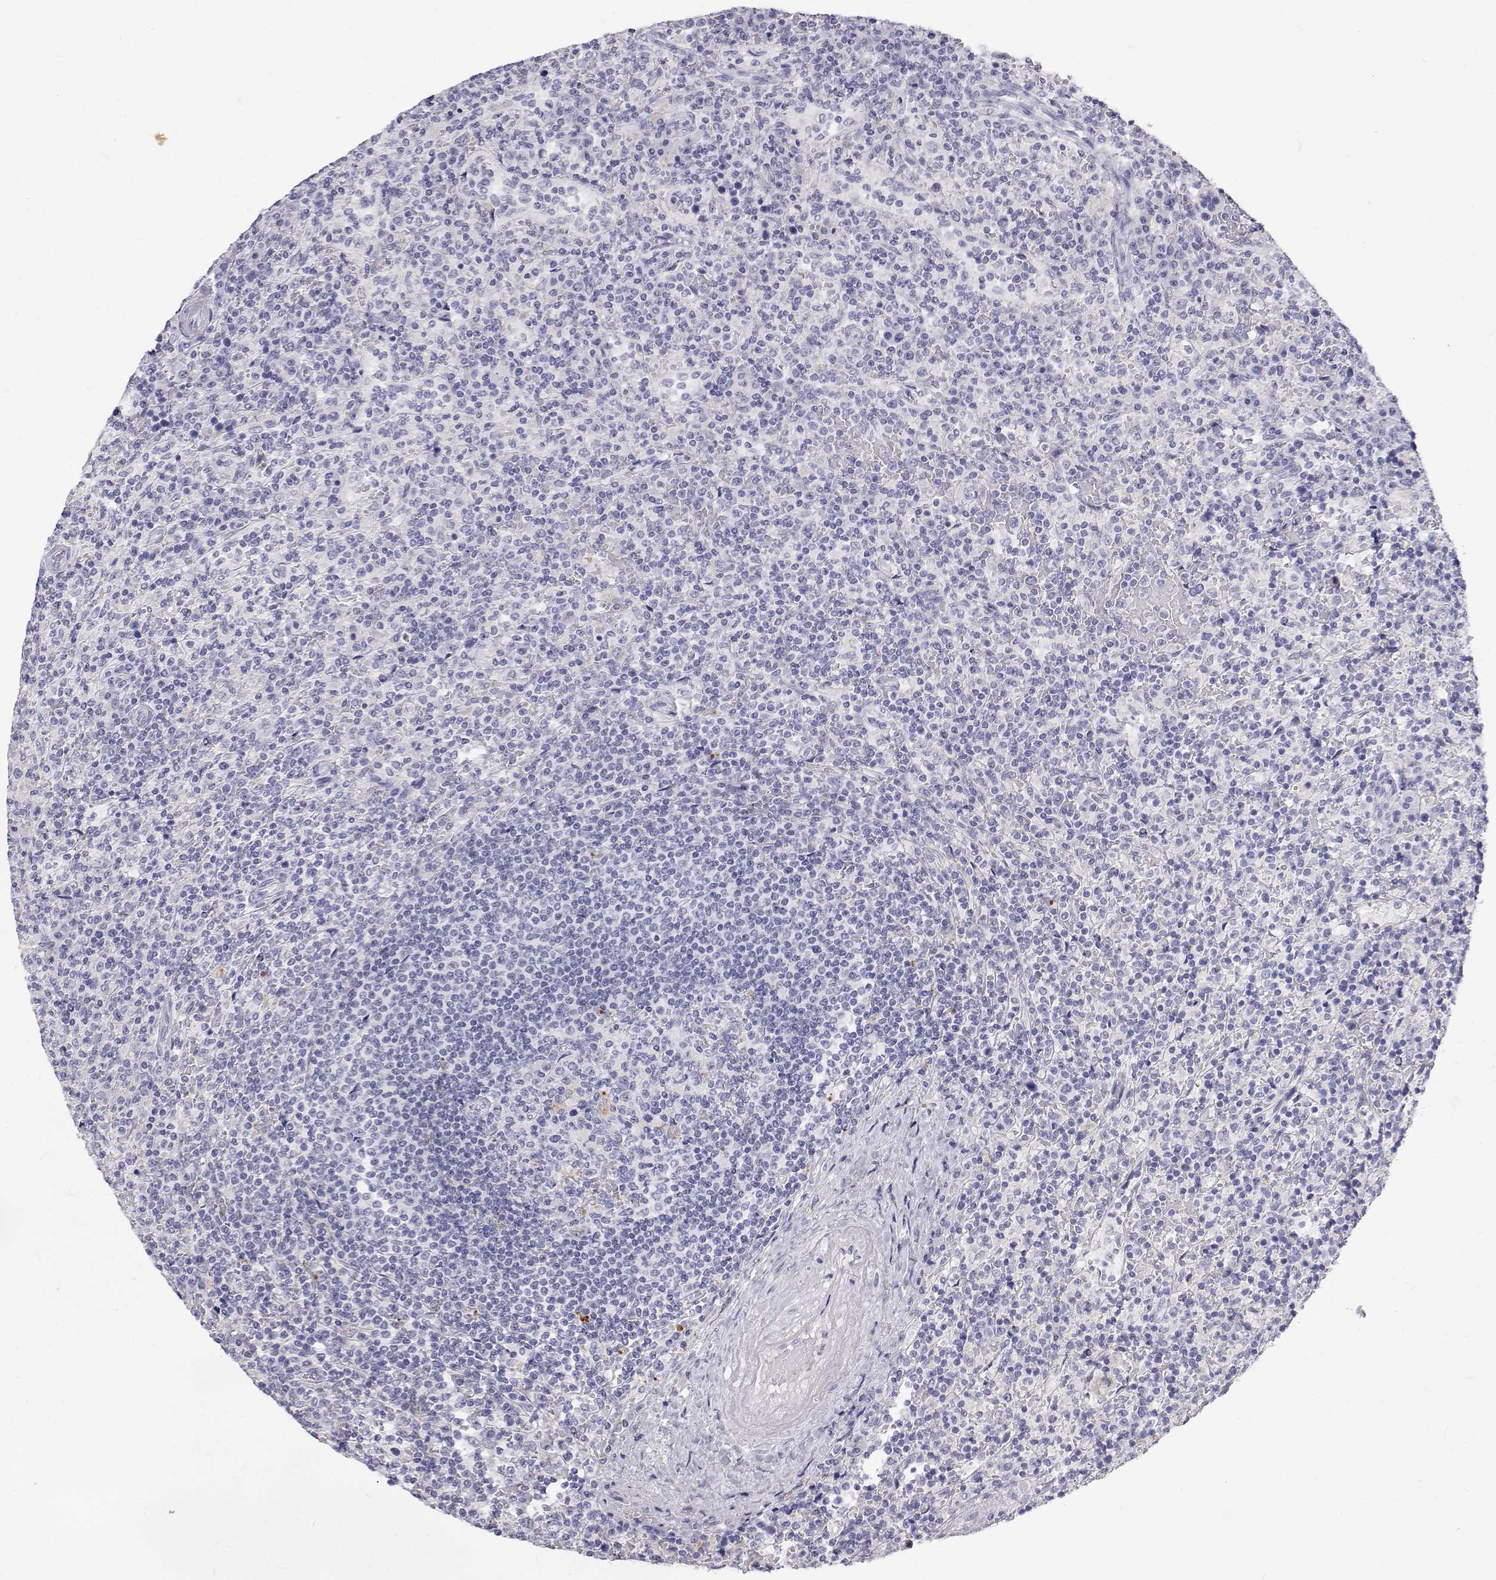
{"staining": {"intensity": "negative", "quantity": "none", "location": "none"}, "tissue": "lymphoma", "cell_type": "Tumor cells", "image_type": "cancer", "snomed": [{"axis": "morphology", "description": "Malignant lymphoma, non-Hodgkin's type, Low grade"}, {"axis": "topography", "description": "Spleen"}], "caption": "This is an immunohistochemistry (IHC) histopathology image of malignant lymphoma, non-Hodgkin's type (low-grade). There is no positivity in tumor cells.", "gene": "NCR2", "patient": {"sex": "male", "age": 62}}